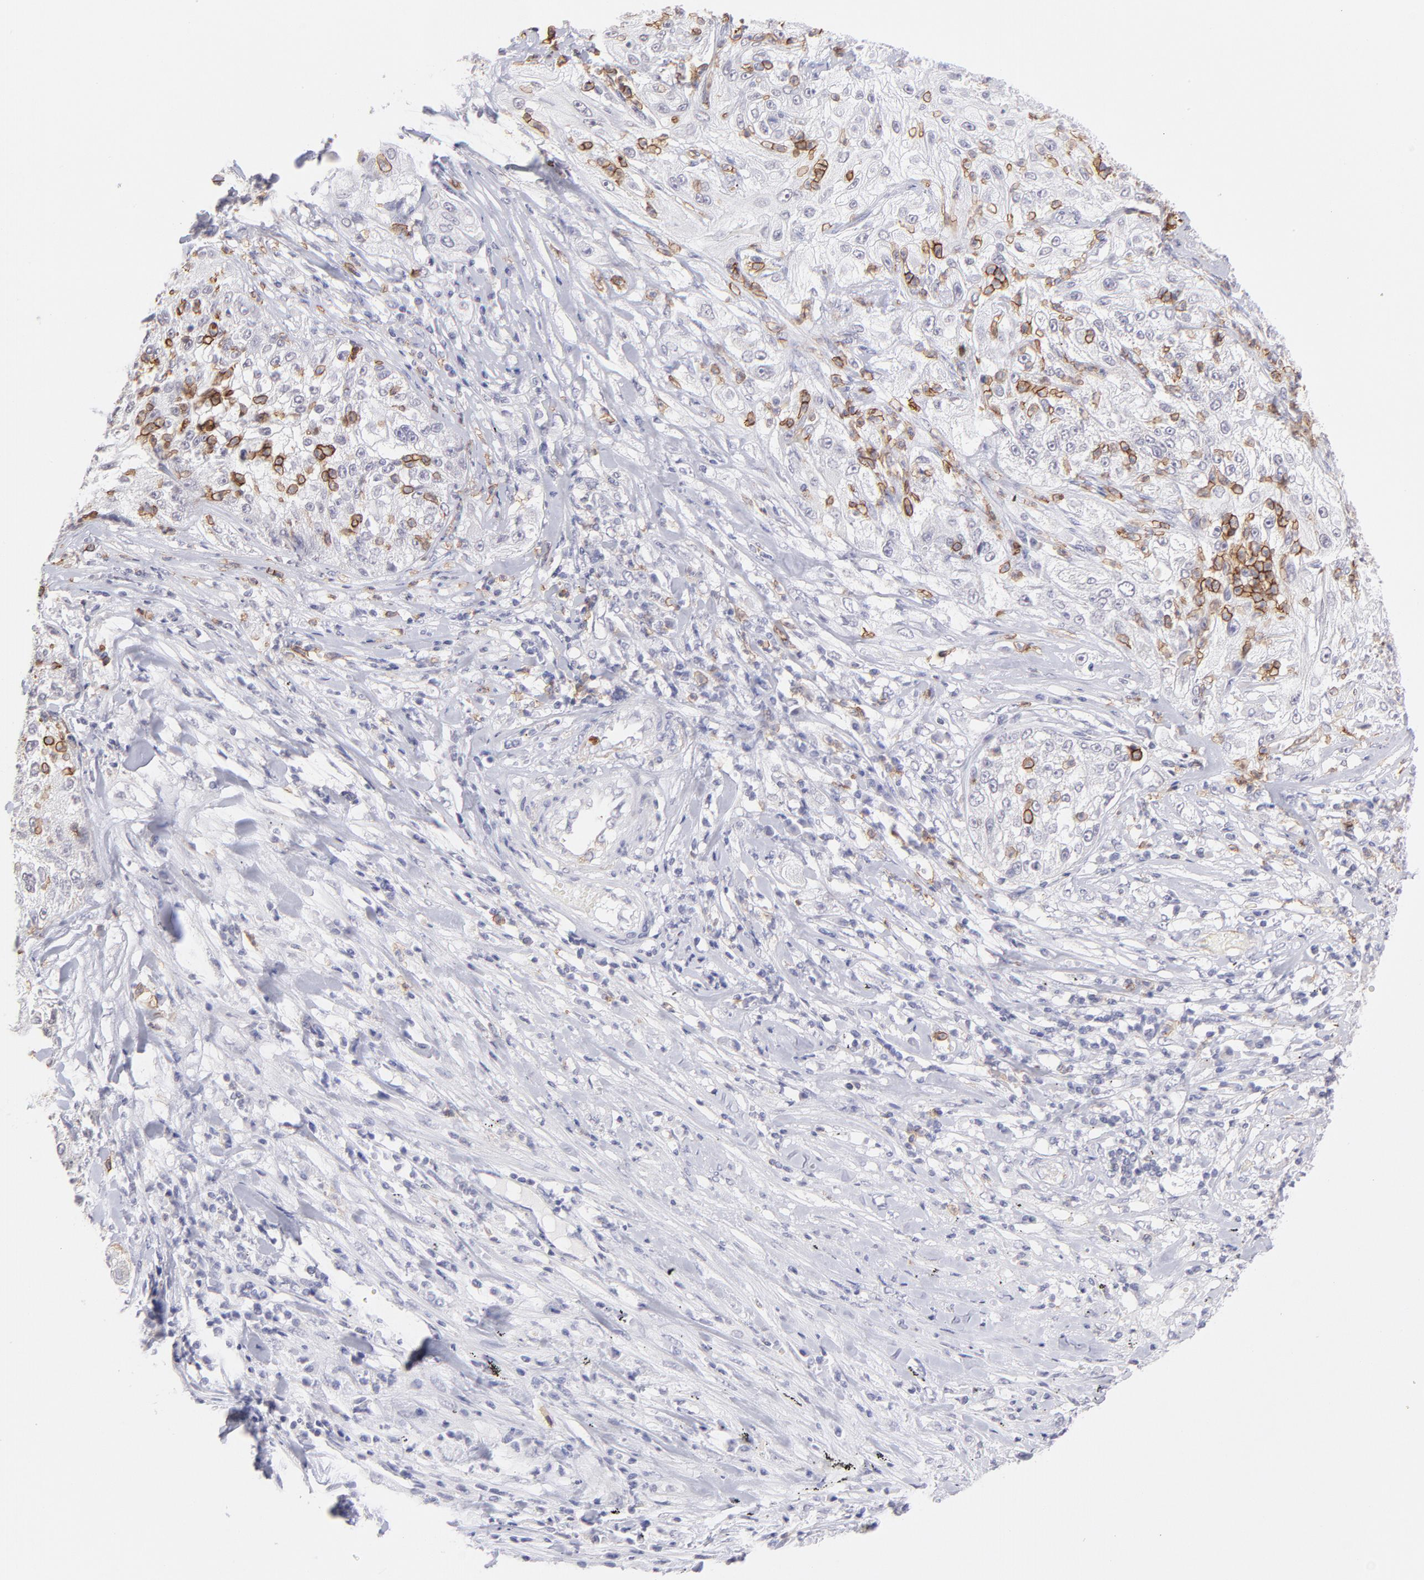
{"staining": {"intensity": "negative", "quantity": "none", "location": "none"}, "tissue": "lung cancer", "cell_type": "Tumor cells", "image_type": "cancer", "snomed": [{"axis": "morphology", "description": "Inflammation, NOS"}, {"axis": "morphology", "description": "Squamous cell carcinoma, NOS"}, {"axis": "topography", "description": "Lymph node"}, {"axis": "topography", "description": "Soft tissue"}, {"axis": "topography", "description": "Lung"}], "caption": "The image demonstrates no staining of tumor cells in lung cancer (squamous cell carcinoma). (IHC, brightfield microscopy, high magnification).", "gene": "LTB4R", "patient": {"sex": "male", "age": 66}}